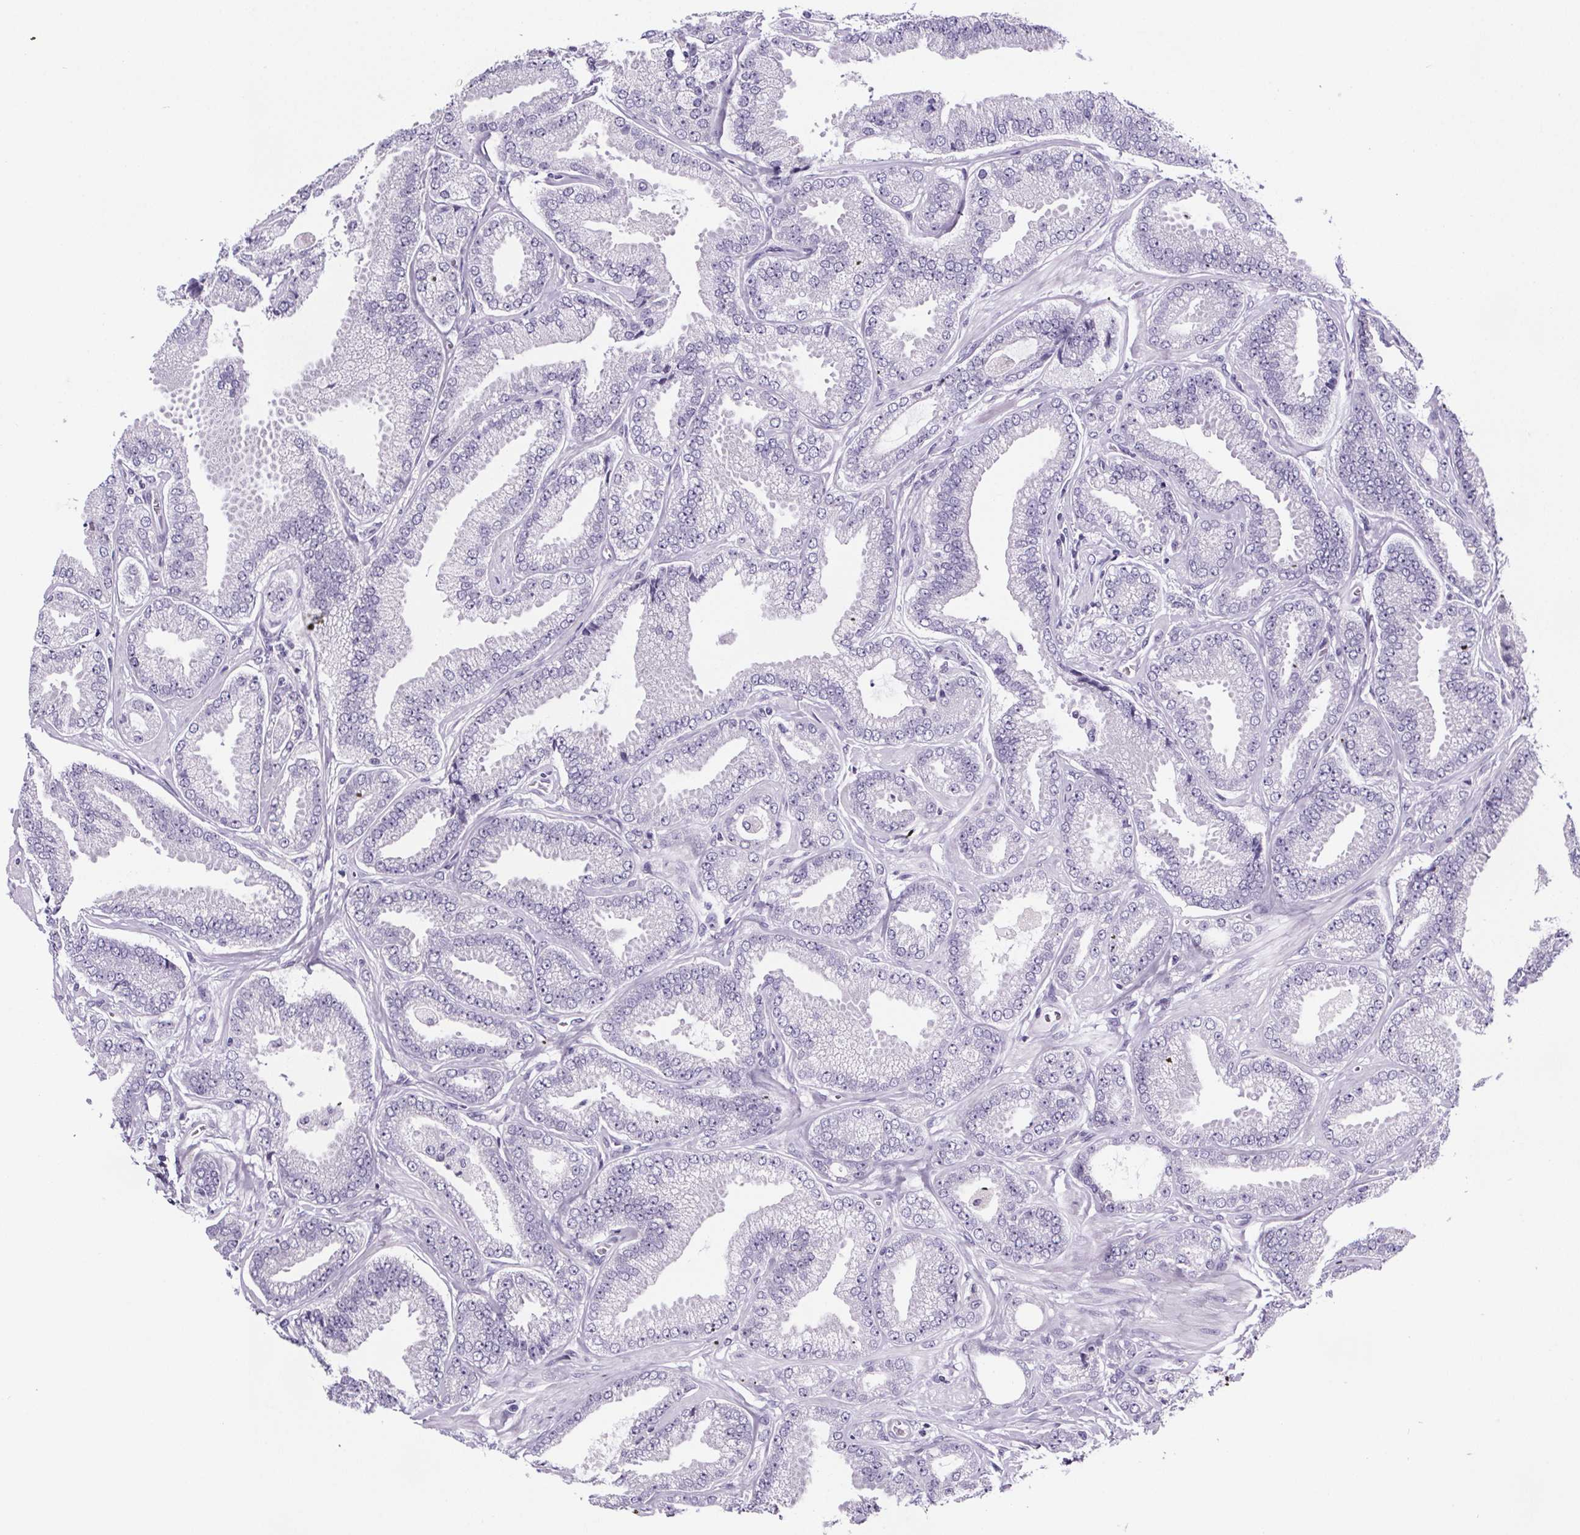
{"staining": {"intensity": "negative", "quantity": "none", "location": "none"}, "tissue": "prostate cancer", "cell_type": "Tumor cells", "image_type": "cancer", "snomed": [{"axis": "morphology", "description": "Adenocarcinoma, Low grade"}, {"axis": "topography", "description": "Prostate"}], "caption": "Immunohistochemistry micrograph of neoplastic tissue: human adenocarcinoma (low-grade) (prostate) stained with DAB demonstrates no significant protein staining in tumor cells.", "gene": "CUBN", "patient": {"sex": "male", "age": 55}}